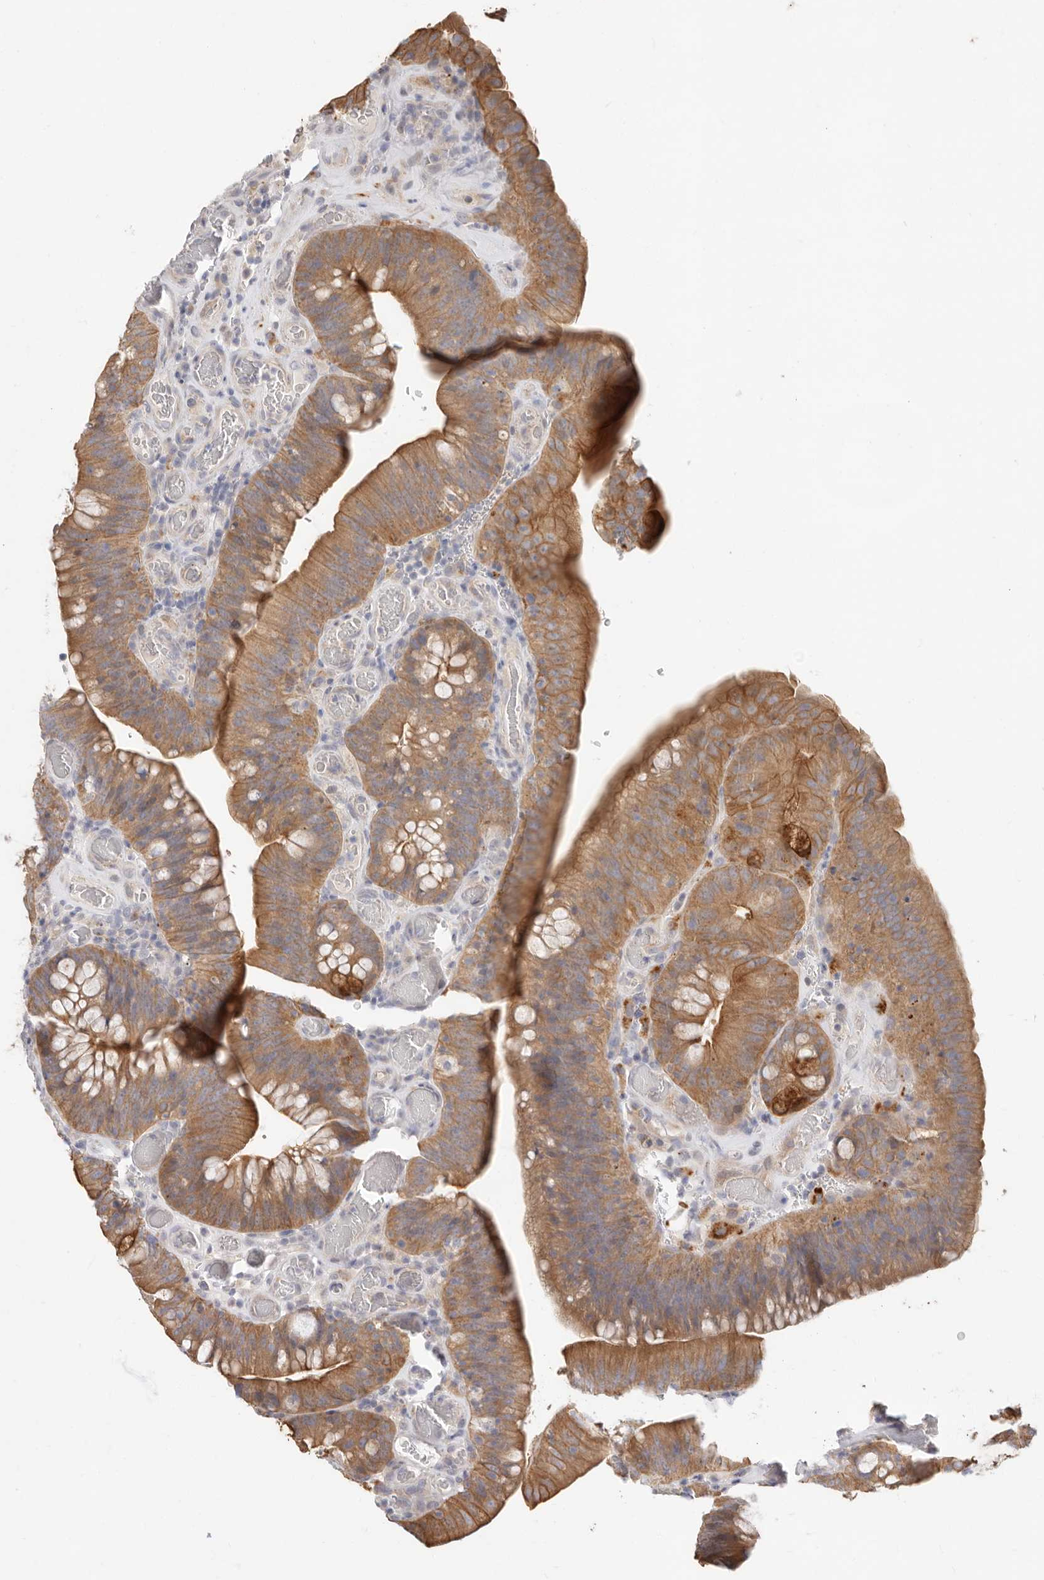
{"staining": {"intensity": "moderate", "quantity": ">75%", "location": "cytoplasmic/membranous"}, "tissue": "colorectal cancer", "cell_type": "Tumor cells", "image_type": "cancer", "snomed": [{"axis": "morphology", "description": "Normal tissue, NOS"}, {"axis": "topography", "description": "Colon"}], "caption": "The photomicrograph displays immunohistochemical staining of colorectal cancer. There is moderate cytoplasmic/membranous expression is appreciated in approximately >75% of tumor cells. Using DAB (3,3'-diaminobenzidine) (brown) and hematoxylin (blue) stains, captured at high magnification using brightfield microscopy.", "gene": "USH1C", "patient": {"sex": "female", "age": 82}}